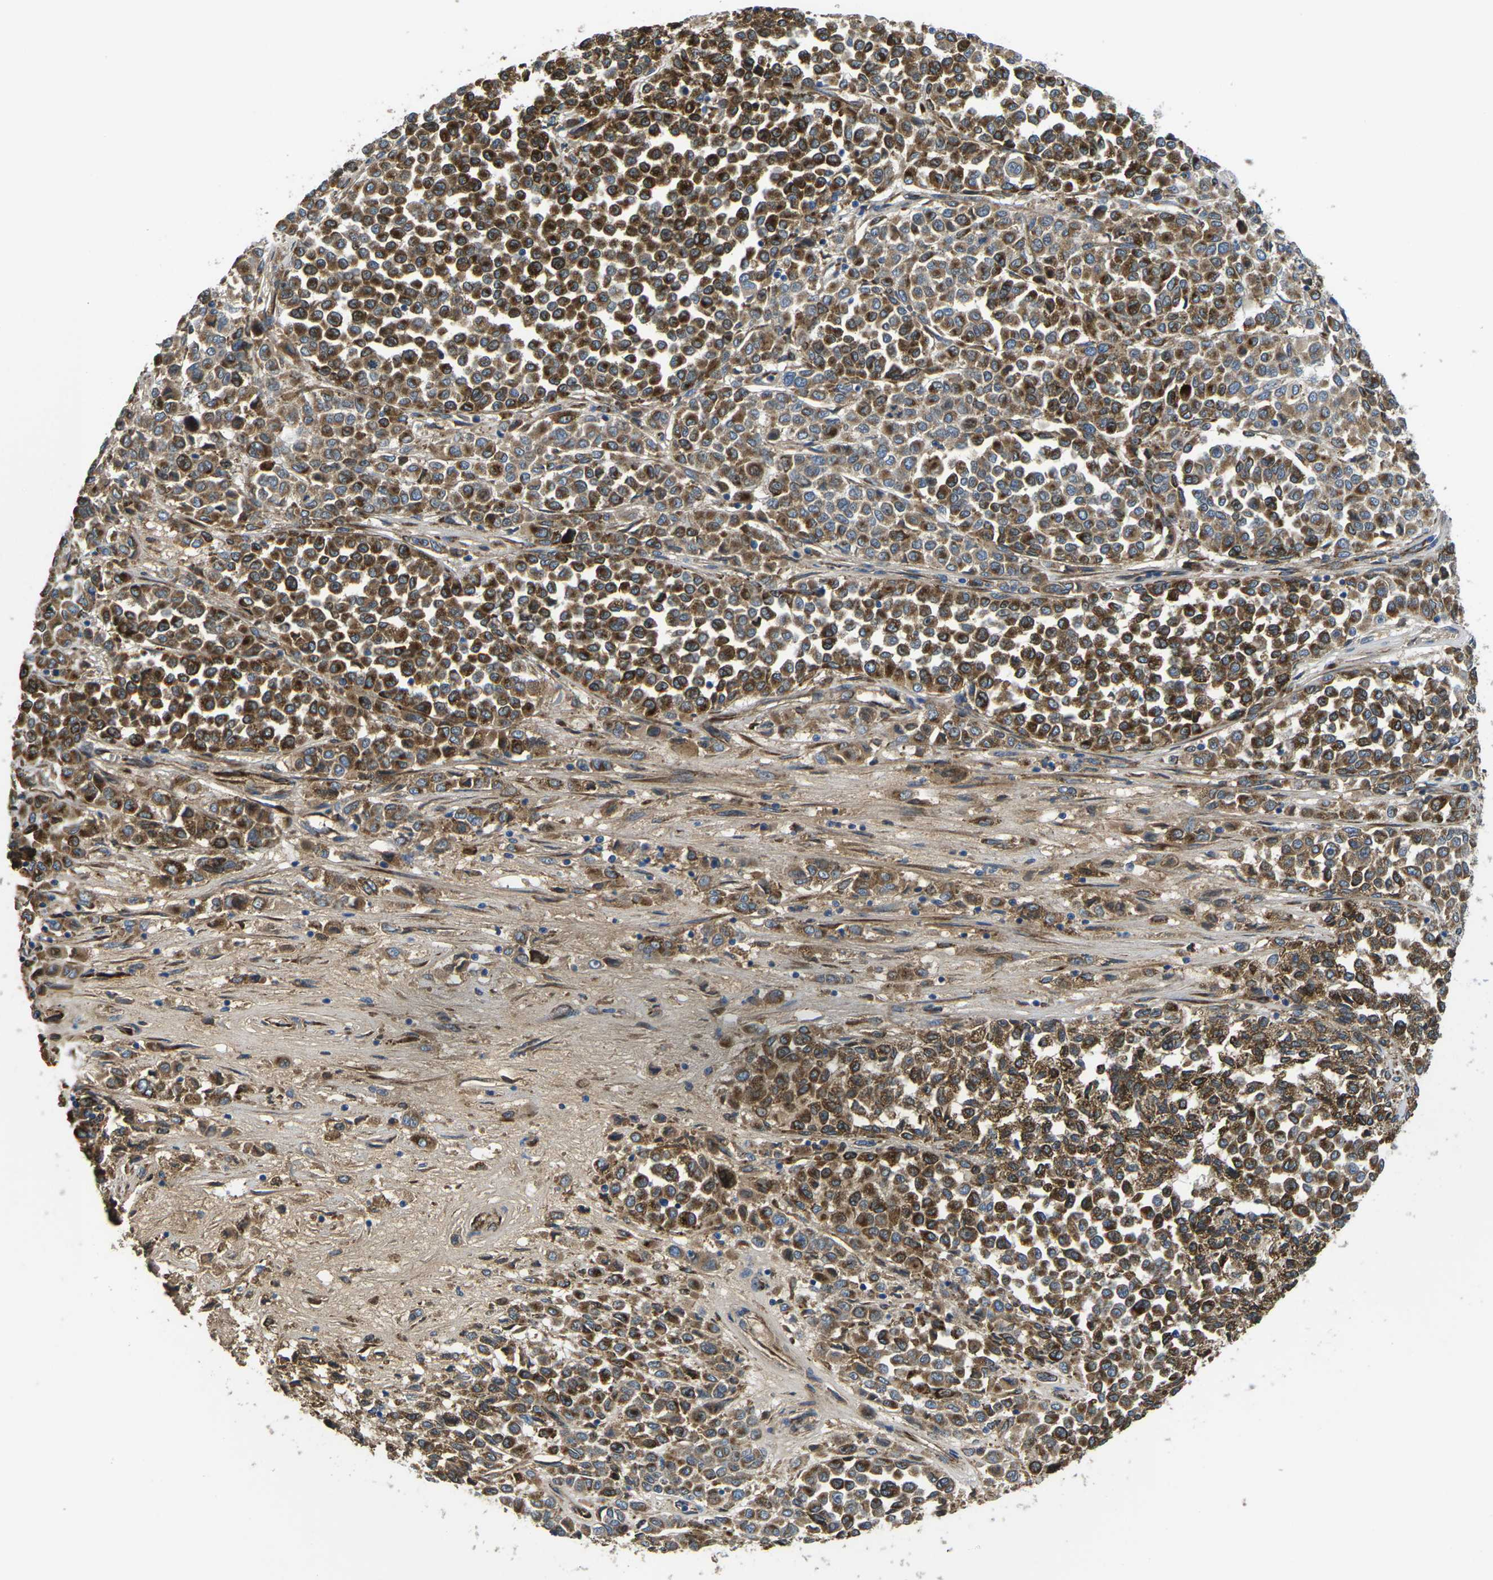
{"staining": {"intensity": "moderate", "quantity": ">75%", "location": "cytoplasmic/membranous"}, "tissue": "melanoma", "cell_type": "Tumor cells", "image_type": "cancer", "snomed": [{"axis": "morphology", "description": "Malignant melanoma, Metastatic site"}, {"axis": "topography", "description": "Pancreas"}], "caption": "Tumor cells display medium levels of moderate cytoplasmic/membranous staining in approximately >75% of cells in human malignant melanoma (metastatic site).", "gene": "PDZD8", "patient": {"sex": "female", "age": 30}}